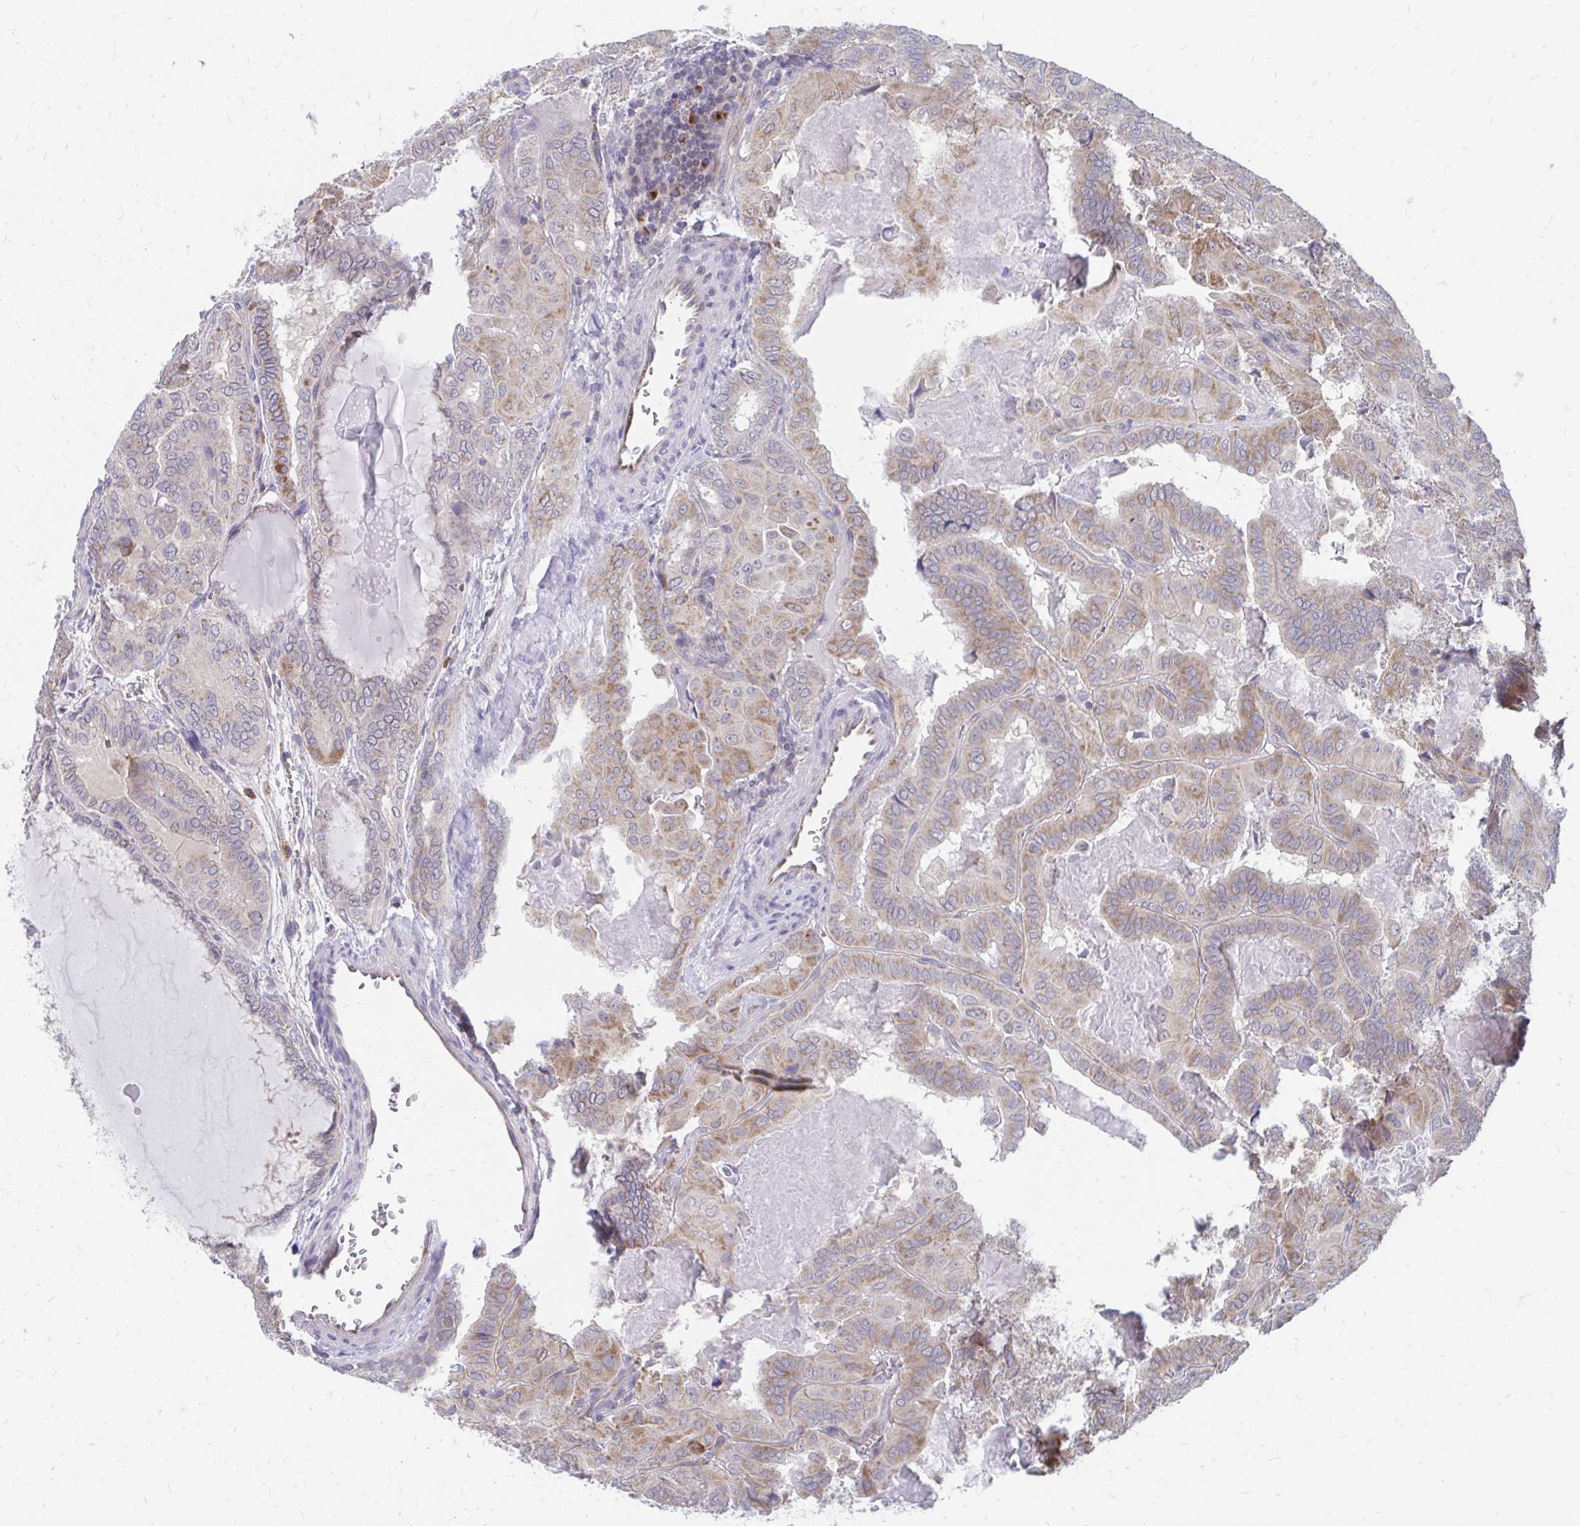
{"staining": {"intensity": "weak", "quantity": "25%-75%", "location": "cytoplasmic/membranous"}, "tissue": "thyroid cancer", "cell_type": "Tumor cells", "image_type": "cancer", "snomed": [{"axis": "morphology", "description": "Papillary adenocarcinoma, NOS"}, {"axis": "topography", "description": "Thyroid gland"}], "caption": "Tumor cells reveal low levels of weak cytoplasmic/membranous positivity in approximately 25%-75% of cells in thyroid papillary adenocarcinoma.", "gene": "PABIR3", "patient": {"sex": "female", "age": 46}}